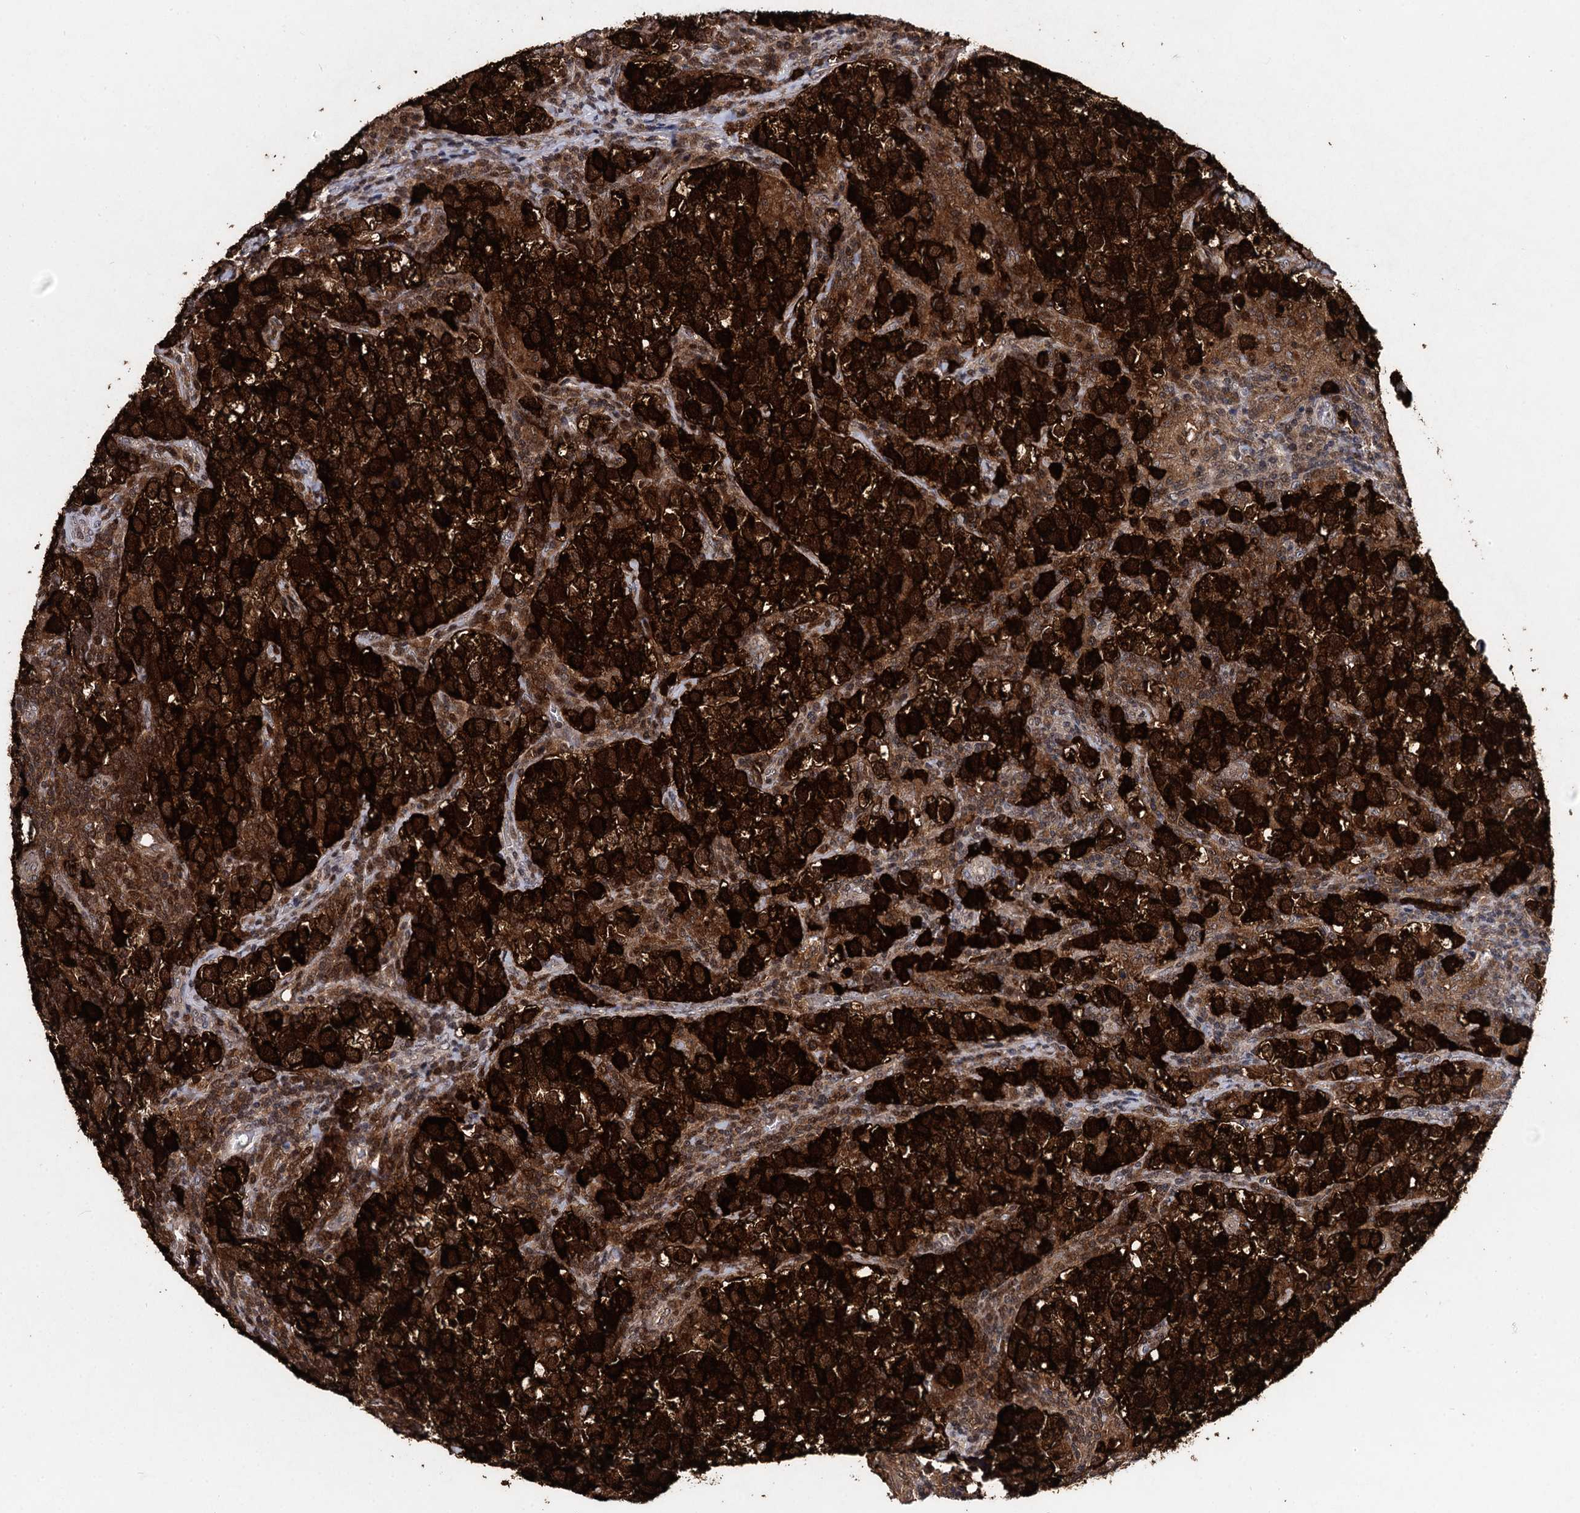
{"staining": {"intensity": "strong", "quantity": ">75%", "location": "cytoplasmic/membranous,nuclear"}, "tissue": "testis cancer", "cell_type": "Tumor cells", "image_type": "cancer", "snomed": [{"axis": "morphology", "description": "Normal tissue, NOS"}, {"axis": "morphology", "description": "Seminoma, NOS"}, {"axis": "topography", "description": "Testis"}], "caption": "A histopathology image of human testis cancer (seminoma) stained for a protein demonstrates strong cytoplasmic/membranous and nuclear brown staining in tumor cells. The staining is performed using DAB brown chromogen to label protein expression. The nuclei are counter-stained blue using hematoxylin.", "gene": "MAGEA4", "patient": {"sex": "male", "age": 43}}